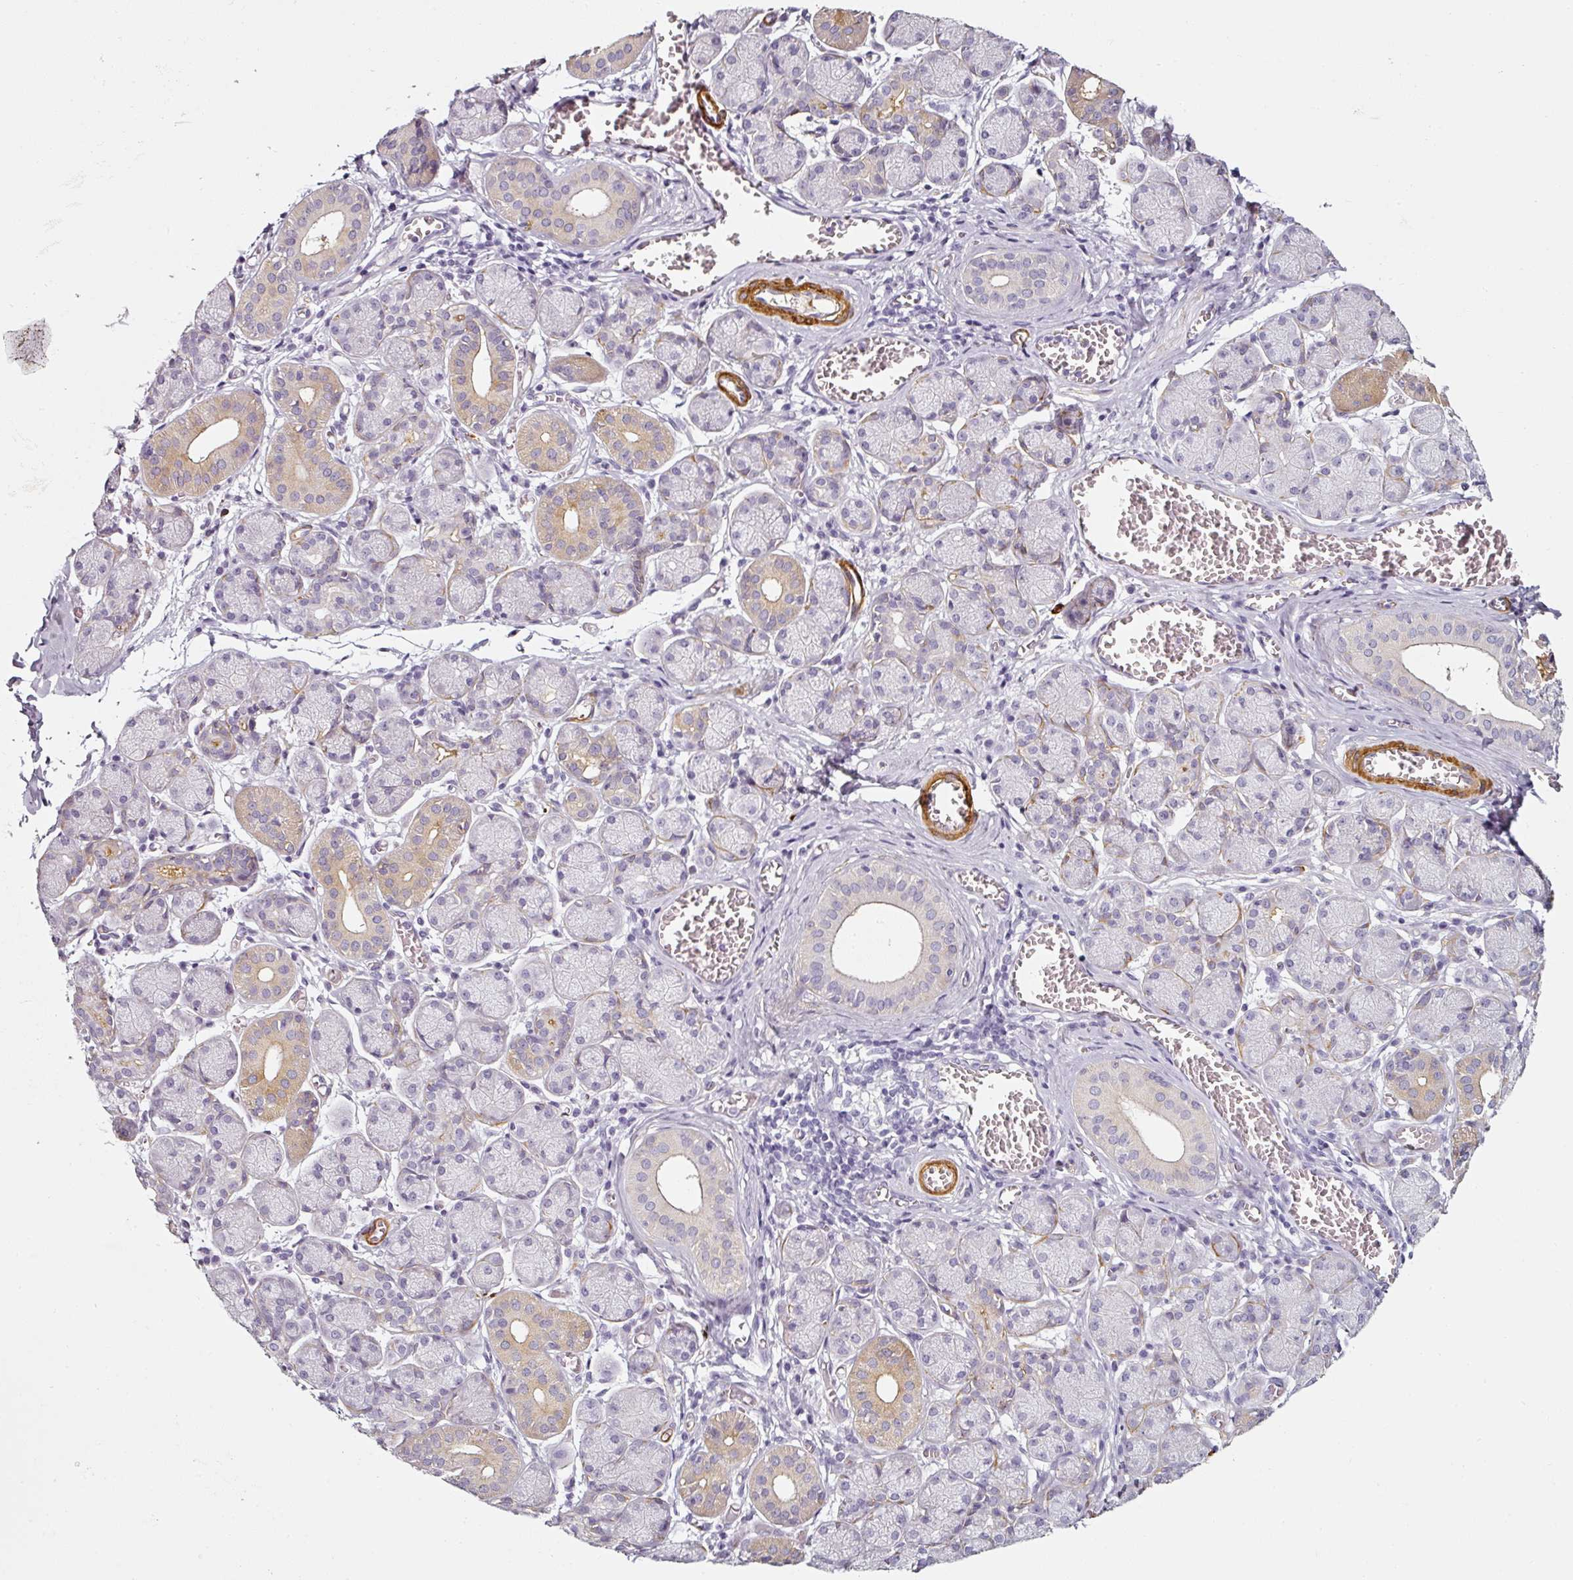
{"staining": {"intensity": "moderate", "quantity": "<25%", "location": "cytoplasmic/membranous"}, "tissue": "salivary gland", "cell_type": "Glandular cells", "image_type": "normal", "snomed": [{"axis": "morphology", "description": "Normal tissue, NOS"}, {"axis": "topography", "description": "Salivary gland"}], "caption": "High-power microscopy captured an immunohistochemistry micrograph of unremarkable salivary gland, revealing moderate cytoplasmic/membranous expression in about <25% of glandular cells.", "gene": "CAP2", "patient": {"sex": "female", "age": 24}}